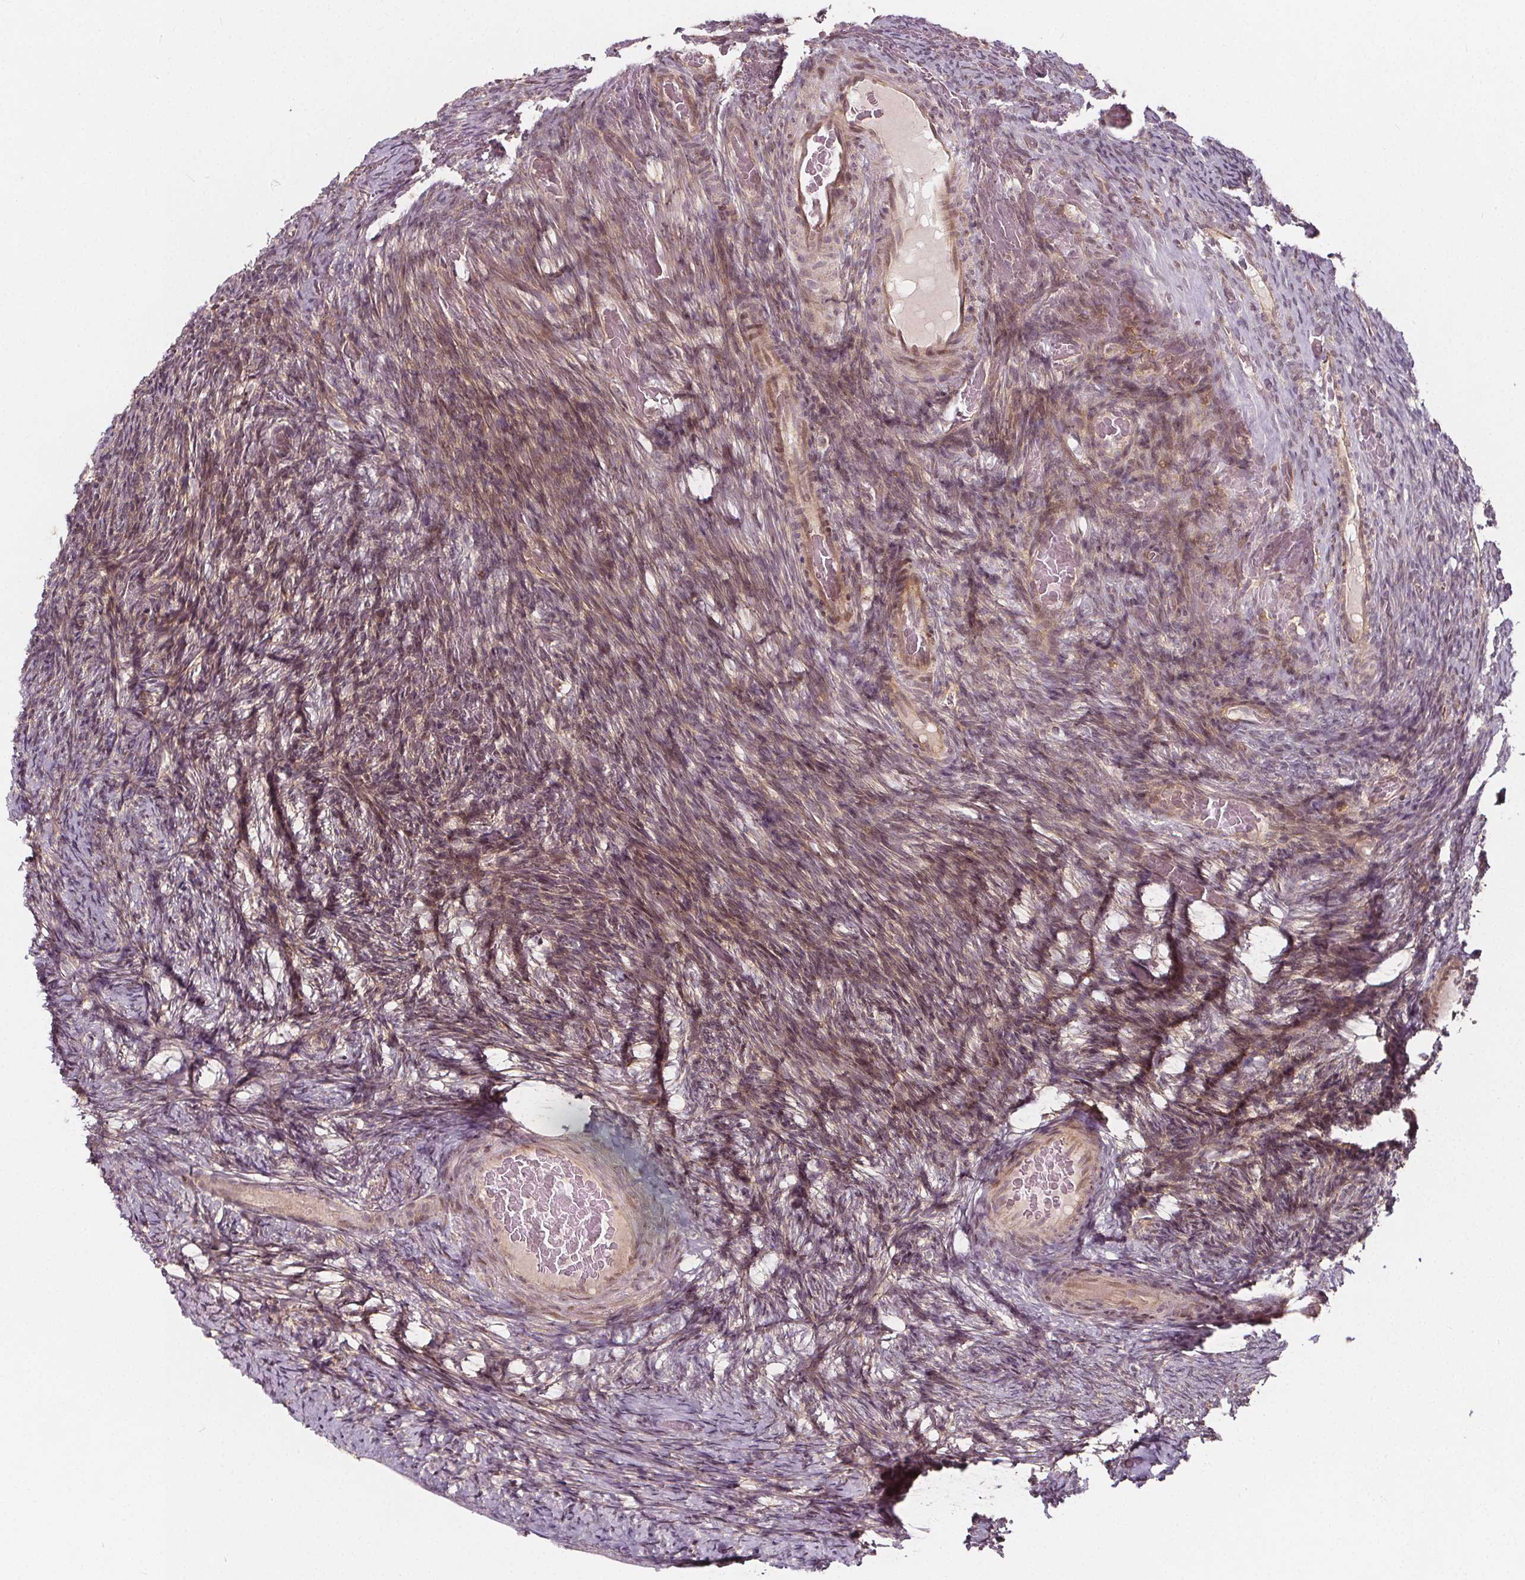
{"staining": {"intensity": "weak", "quantity": "25%-75%", "location": "nuclear"}, "tissue": "ovary", "cell_type": "Ovarian stroma cells", "image_type": "normal", "snomed": [{"axis": "morphology", "description": "Normal tissue, NOS"}, {"axis": "topography", "description": "Ovary"}], "caption": "Immunohistochemical staining of unremarkable human ovary demonstrates low levels of weak nuclear staining in approximately 25%-75% of ovarian stroma cells. The protein of interest is stained brown, and the nuclei are stained in blue (DAB IHC with brightfield microscopy, high magnification).", "gene": "AKT1S1", "patient": {"sex": "female", "age": 34}}